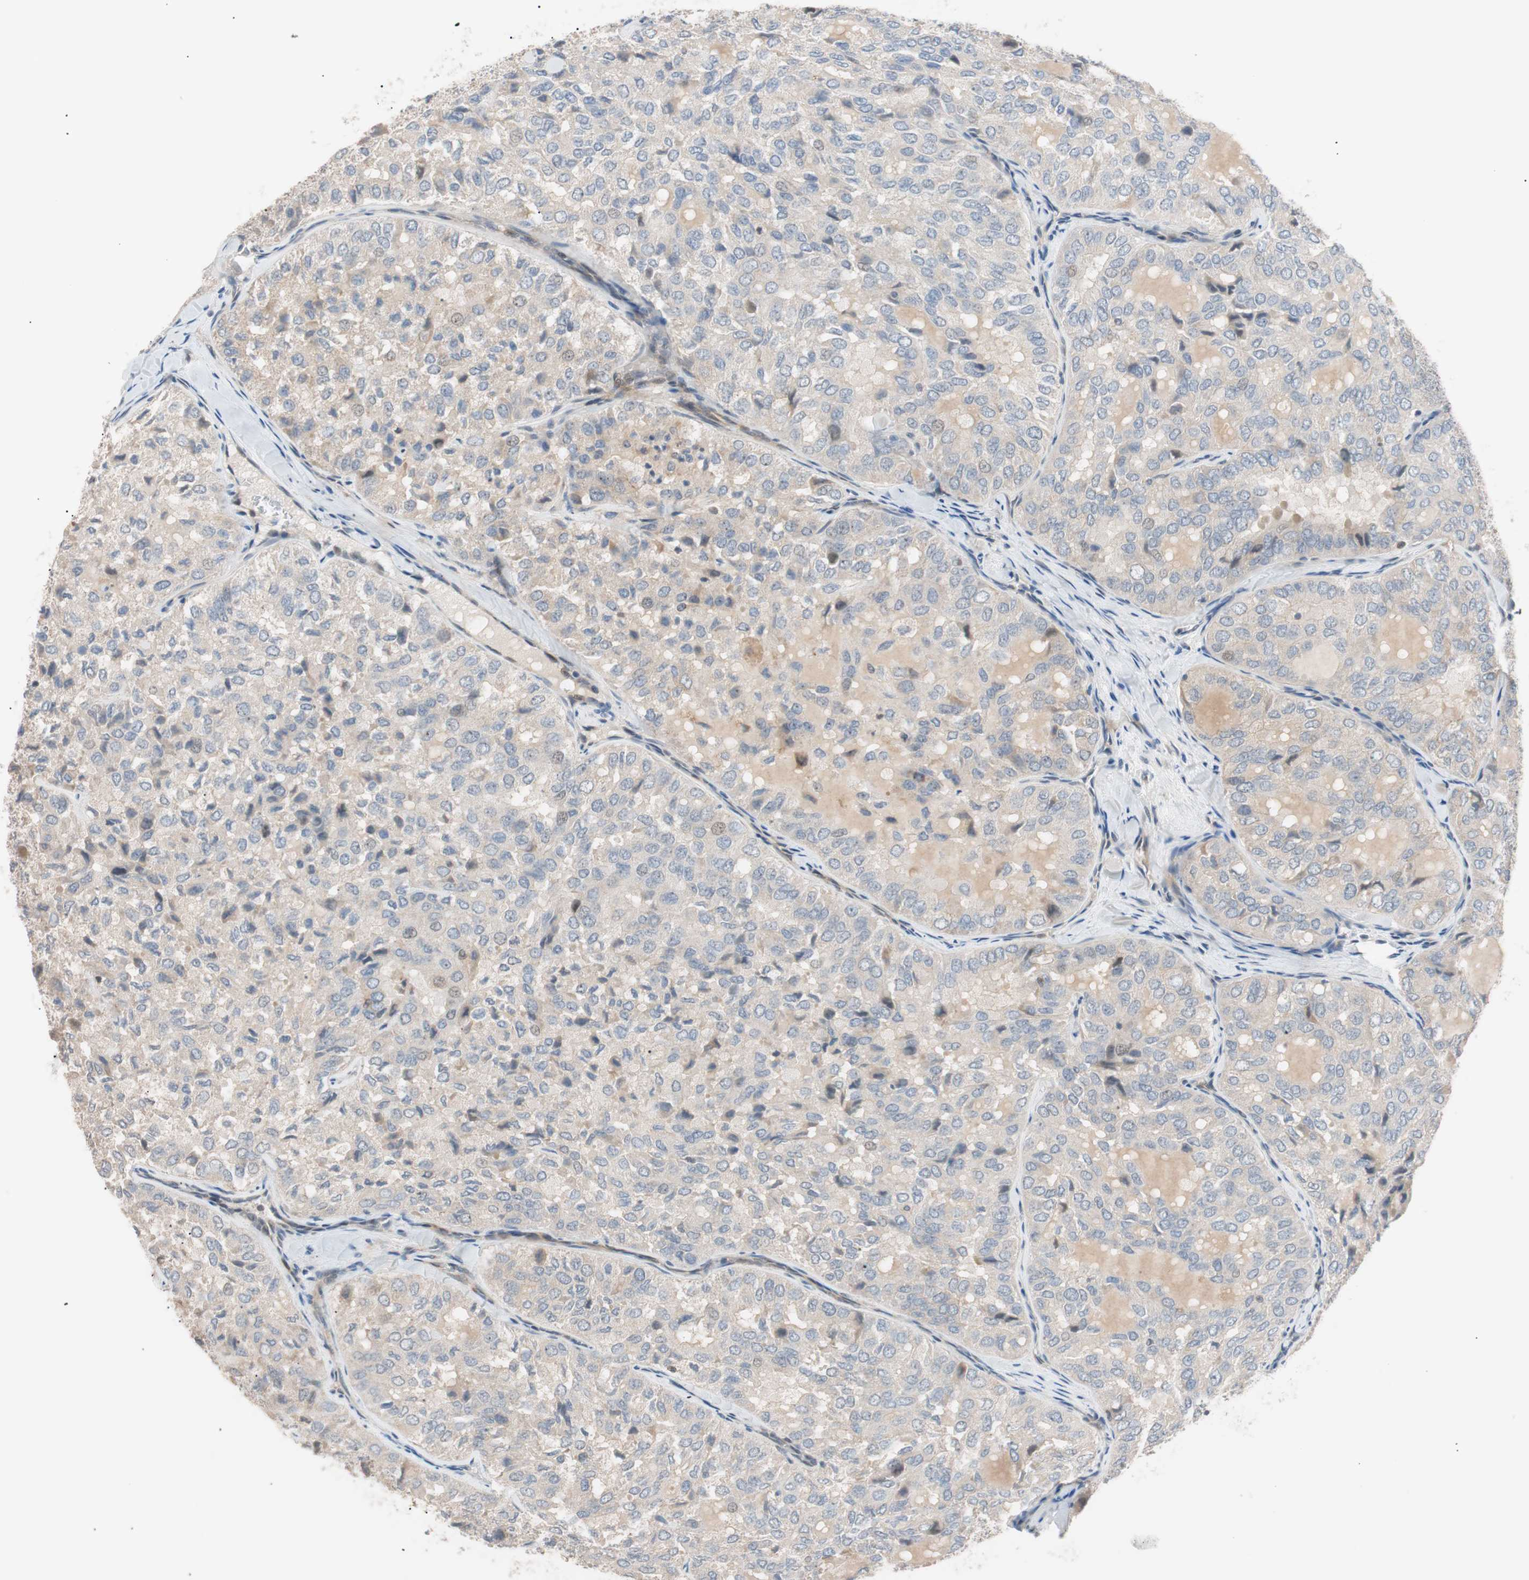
{"staining": {"intensity": "weak", "quantity": "<25%", "location": "cytoplasmic/membranous"}, "tissue": "thyroid cancer", "cell_type": "Tumor cells", "image_type": "cancer", "snomed": [{"axis": "morphology", "description": "Follicular adenoma carcinoma, NOS"}, {"axis": "topography", "description": "Thyroid gland"}], "caption": "IHC image of neoplastic tissue: human follicular adenoma carcinoma (thyroid) stained with DAB (3,3'-diaminobenzidine) displays no significant protein expression in tumor cells.", "gene": "SMG1", "patient": {"sex": "male", "age": 75}}